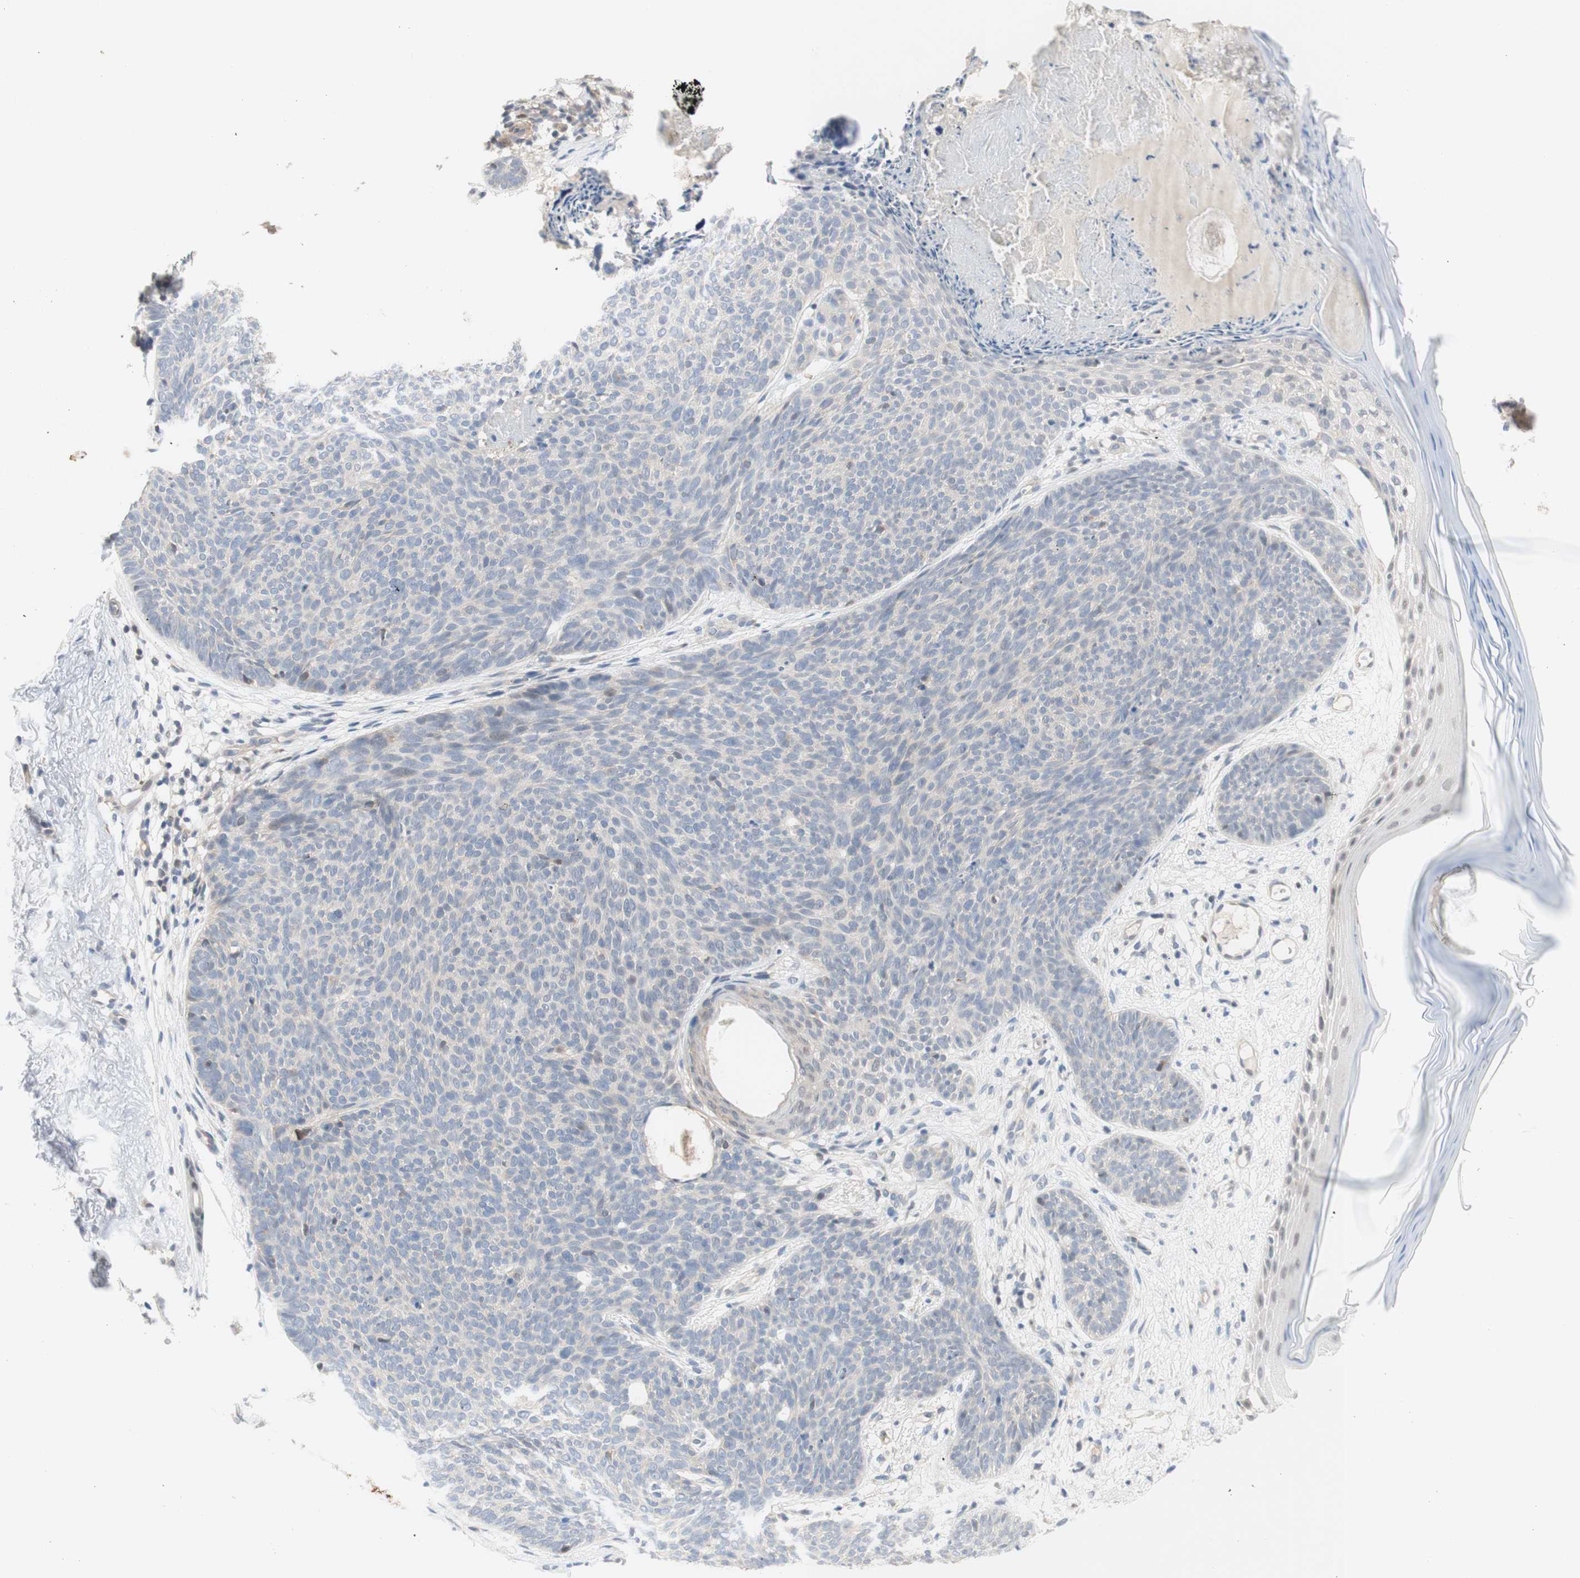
{"staining": {"intensity": "negative", "quantity": "none", "location": "none"}, "tissue": "skin cancer", "cell_type": "Tumor cells", "image_type": "cancer", "snomed": [{"axis": "morphology", "description": "Normal tissue, NOS"}, {"axis": "morphology", "description": "Basal cell carcinoma"}, {"axis": "topography", "description": "Skin"}], "caption": "DAB immunohistochemical staining of human skin cancer demonstrates no significant staining in tumor cells.", "gene": "RFNG", "patient": {"sex": "female", "age": 70}}